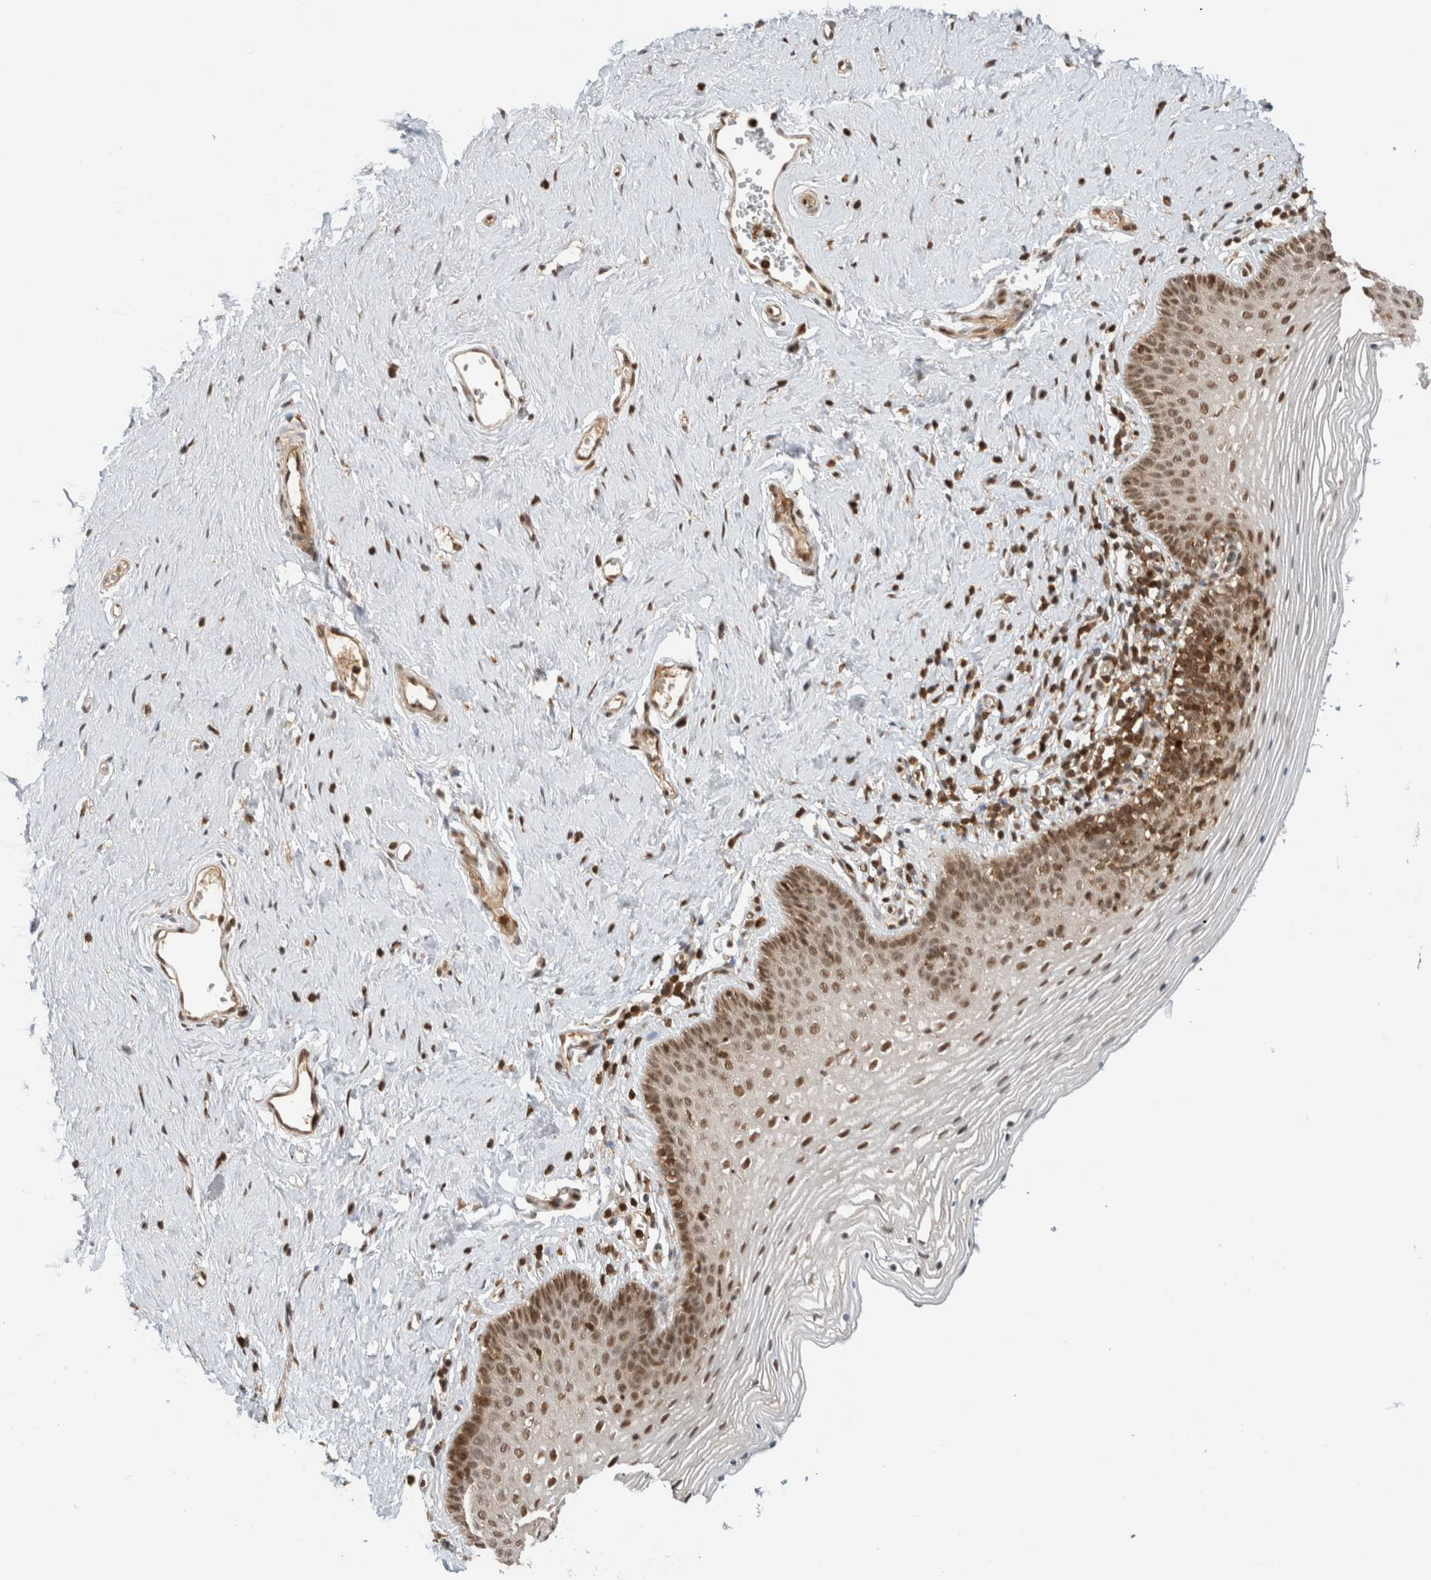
{"staining": {"intensity": "strong", "quantity": ">75%", "location": "nuclear"}, "tissue": "vagina", "cell_type": "Squamous epithelial cells", "image_type": "normal", "snomed": [{"axis": "morphology", "description": "Normal tissue, NOS"}, {"axis": "topography", "description": "Vagina"}], "caption": "Protein expression analysis of benign human vagina reveals strong nuclear expression in approximately >75% of squamous epithelial cells.", "gene": "SNRNP40", "patient": {"sex": "female", "age": 32}}